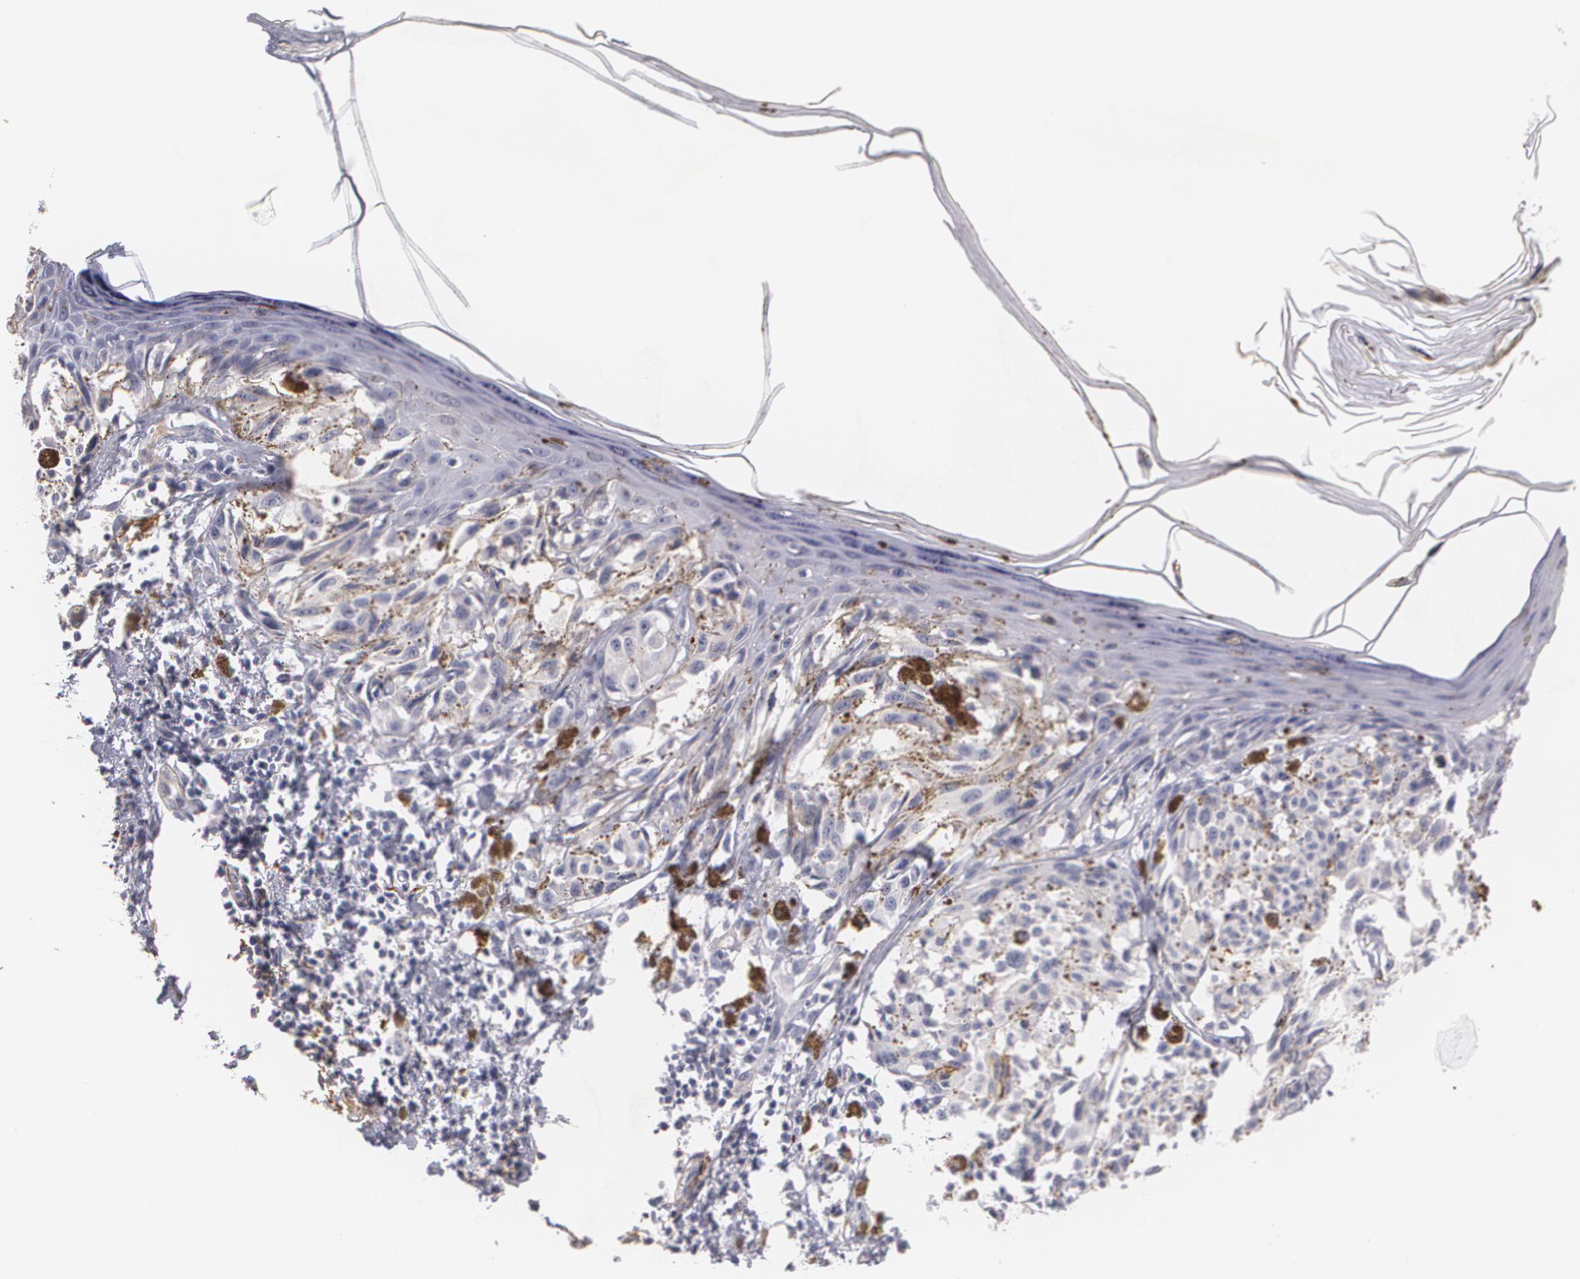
{"staining": {"intensity": "negative", "quantity": "none", "location": "none"}, "tissue": "melanoma", "cell_type": "Tumor cells", "image_type": "cancer", "snomed": [{"axis": "morphology", "description": "Malignant melanoma, NOS"}, {"axis": "topography", "description": "Skin"}], "caption": "High power microscopy photomicrograph of an immunohistochemistry image of melanoma, revealing no significant expression in tumor cells. Brightfield microscopy of immunohistochemistry (IHC) stained with DAB (3,3'-diaminobenzidine) (brown) and hematoxylin (blue), captured at high magnification.", "gene": "NGFR", "patient": {"sex": "female", "age": 72}}